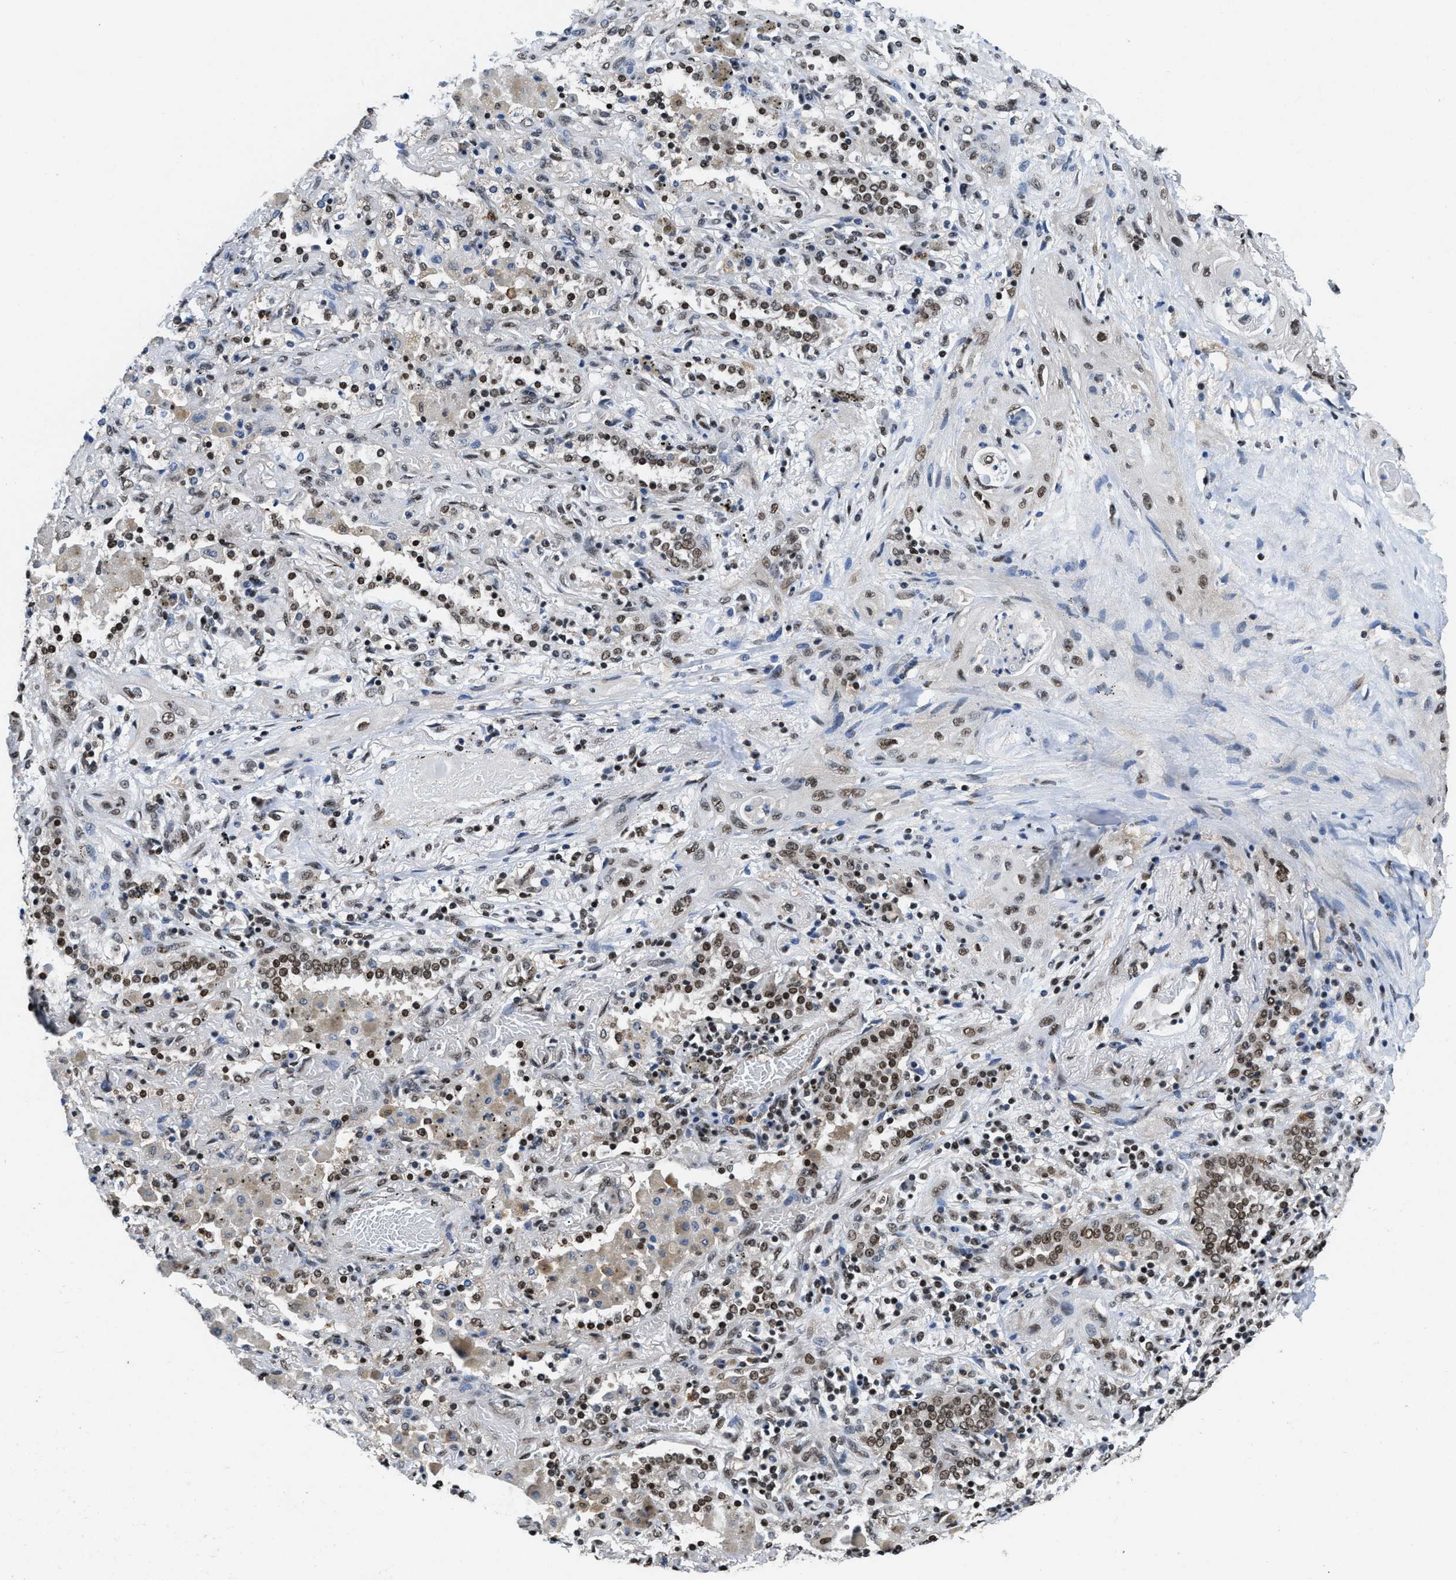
{"staining": {"intensity": "moderate", "quantity": "25%-75%", "location": "nuclear"}, "tissue": "lung cancer", "cell_type": "Tumor cells", "image_type": "cancer", "snomed": [{"axis": "morphology", "description": "Squamous cell carcinoma, NOS"}, {"axis": "topography", "description": "Lung"}], "caption": "Tumor cells reveal moderate nuclear positivity in approximately 25%-75% of cells in lung cancer.", "gene": "SAFB", "patient": {"sex": "female", "age": 47}}